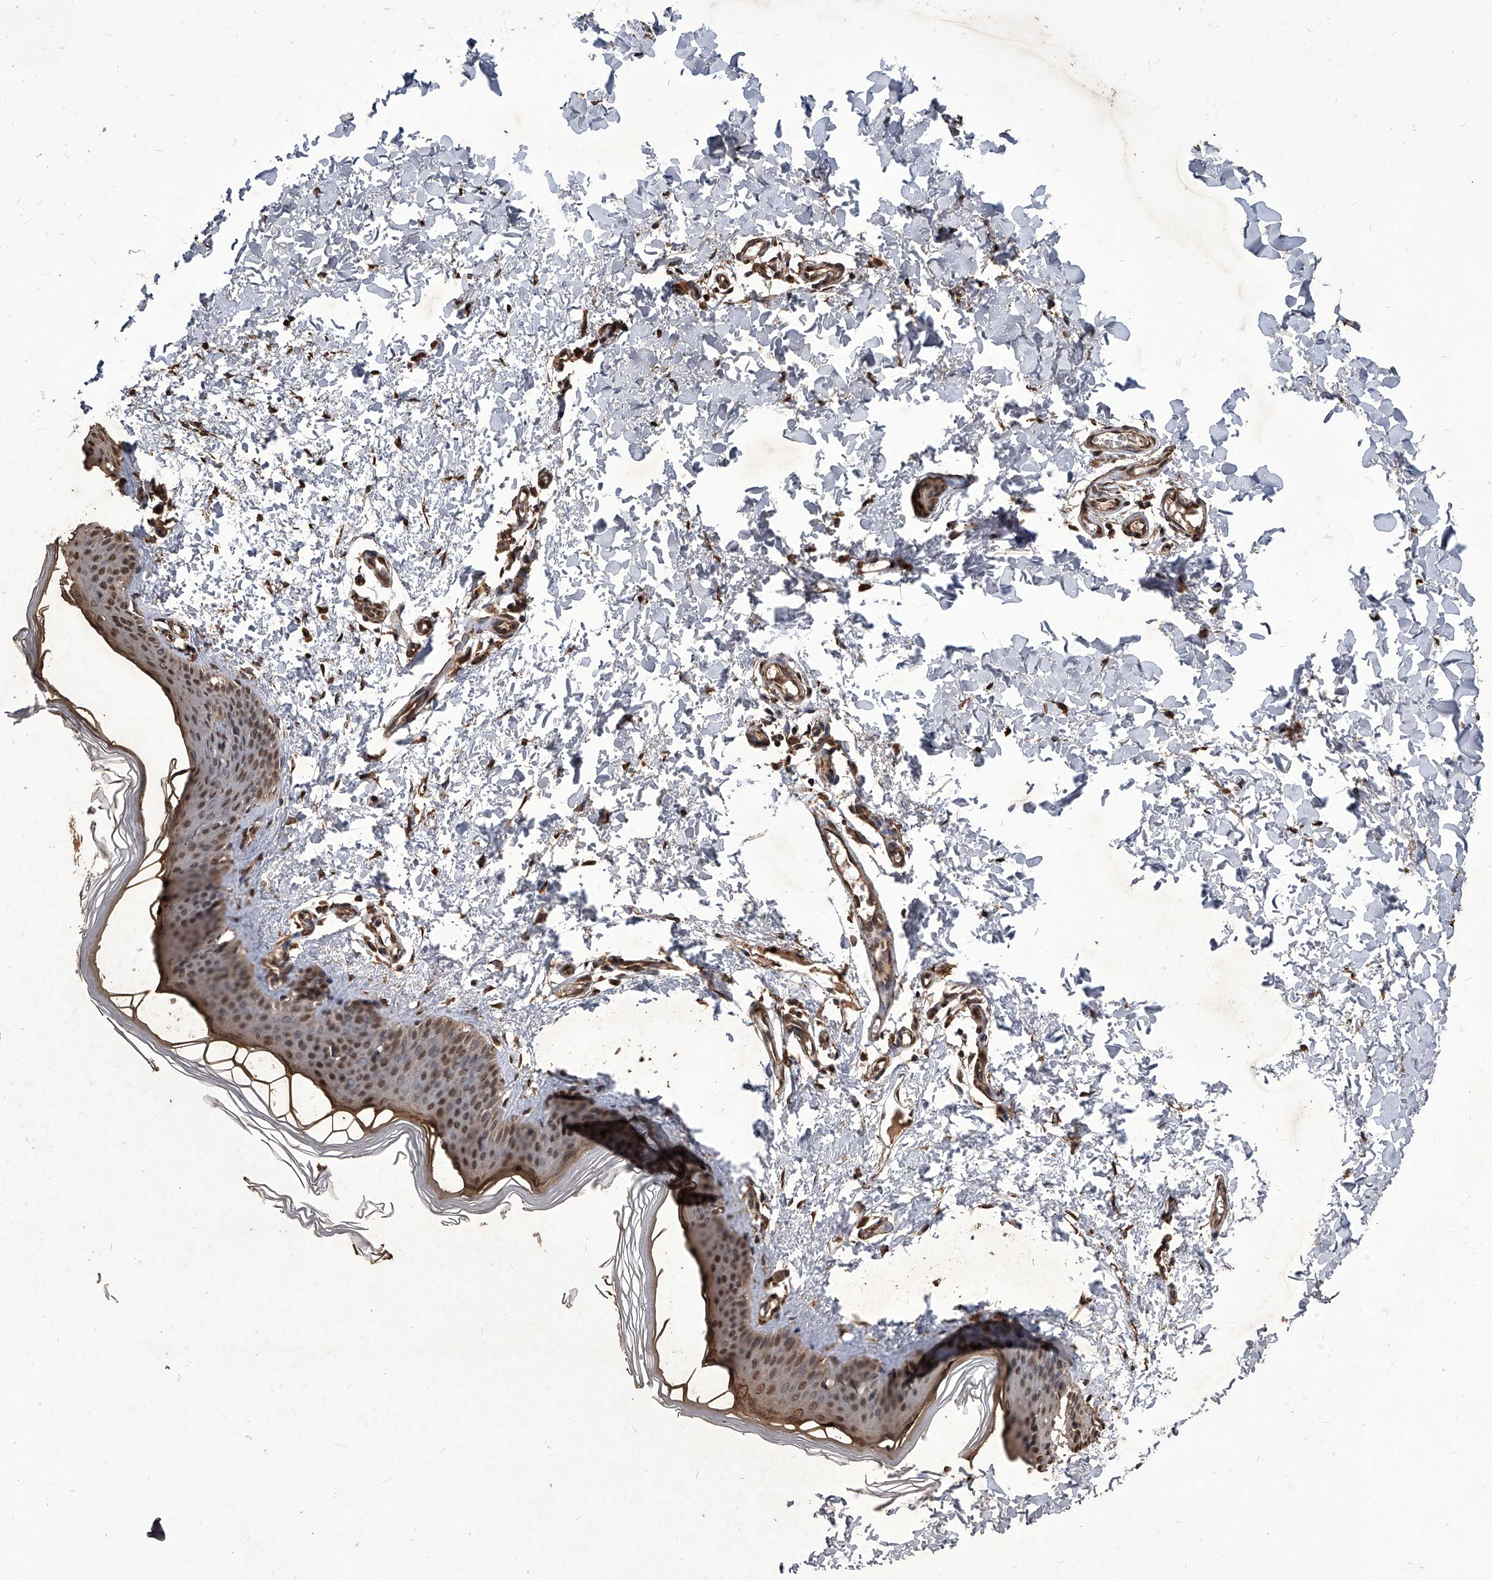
{"staining": {"intensity": "moderate", "quantity": ">75%", "location": "cytoplasmic/membranous,nuclear"}, "tissue": "skin", "cell_type": "Fibroblasts", "image_type": "normal", "snomed": [{"axis": "morphology", "description": "Normal tissue, NOS"}, {"axis": "topography", "description": "Skin"}], "caption": "Moderate cytoplasmic/membranous,nuclear staining is identified in about >75% of fibroblasts in unremarkable skin. The staining is performed using DAB brown chromogen to label protein expression. The nuclei are counter-stained blue using hematoxylin.", "gene": "FBXL4", "patient": {"sex": "female", "age": 27}}